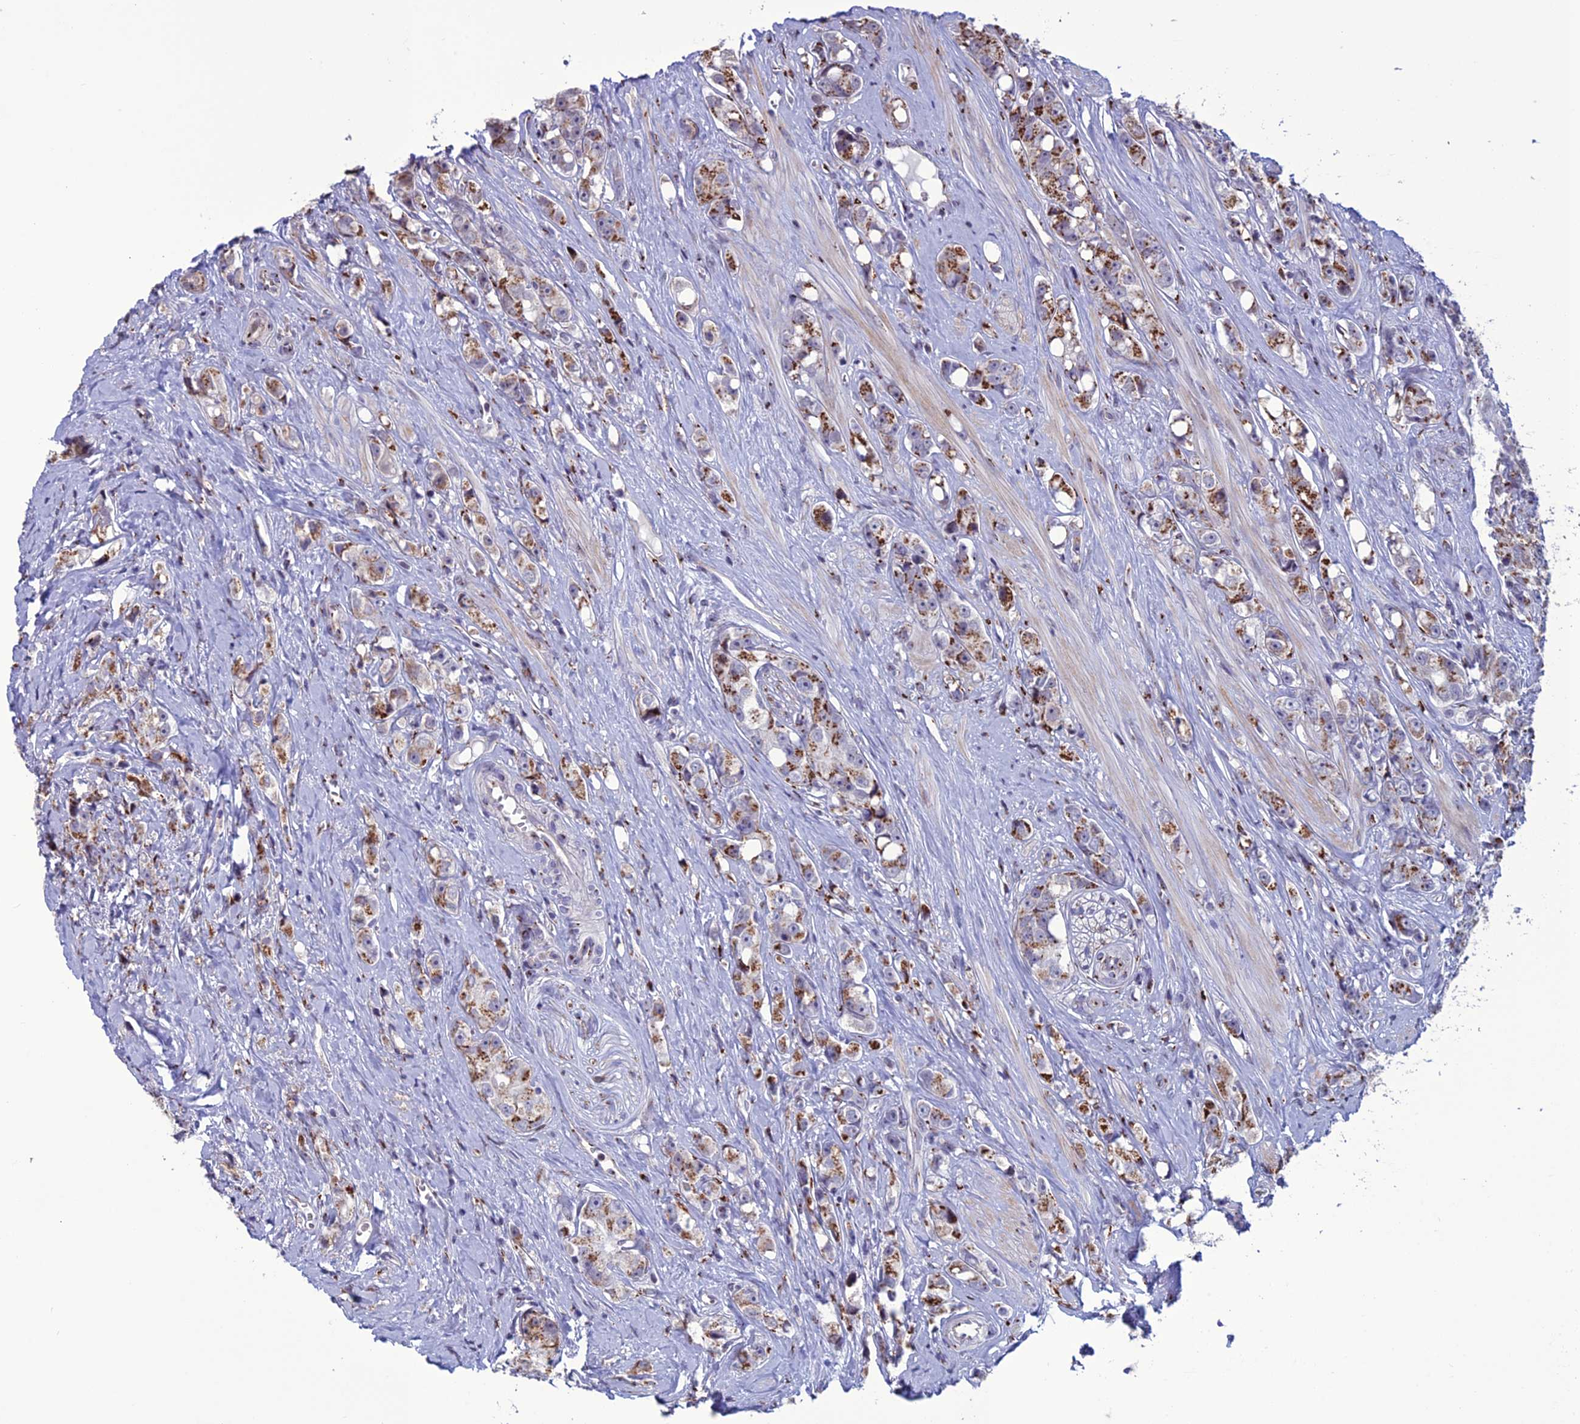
{"staining": {"intensity": "strong", "quantity": ">75%", "location": "cytoplasmic/membranous"}, "tissue": "prostate cancer", "cell_type": "Tumor cells", "image_type": "cancer", "snomed": [{"axis": "morphology", "description": "Adenocarcinoma, High grade"}, {"axis": "topography", "description": "Prostate"}], "caption": "A brown stain highlights strong cytoplasmic/membranous positivity of a protein in human high-grade adenocarcinoma (prostate) tumor cells. The staining was performed using DAB (3,3'-diaminobenzidine) to visualize the protein expression in brown, while the nuclei were stained in blue with hematoxylin (Magnification: 20x).", "gene": "PLEKHA4", "patient": {"sex": "male", "age": 74}}